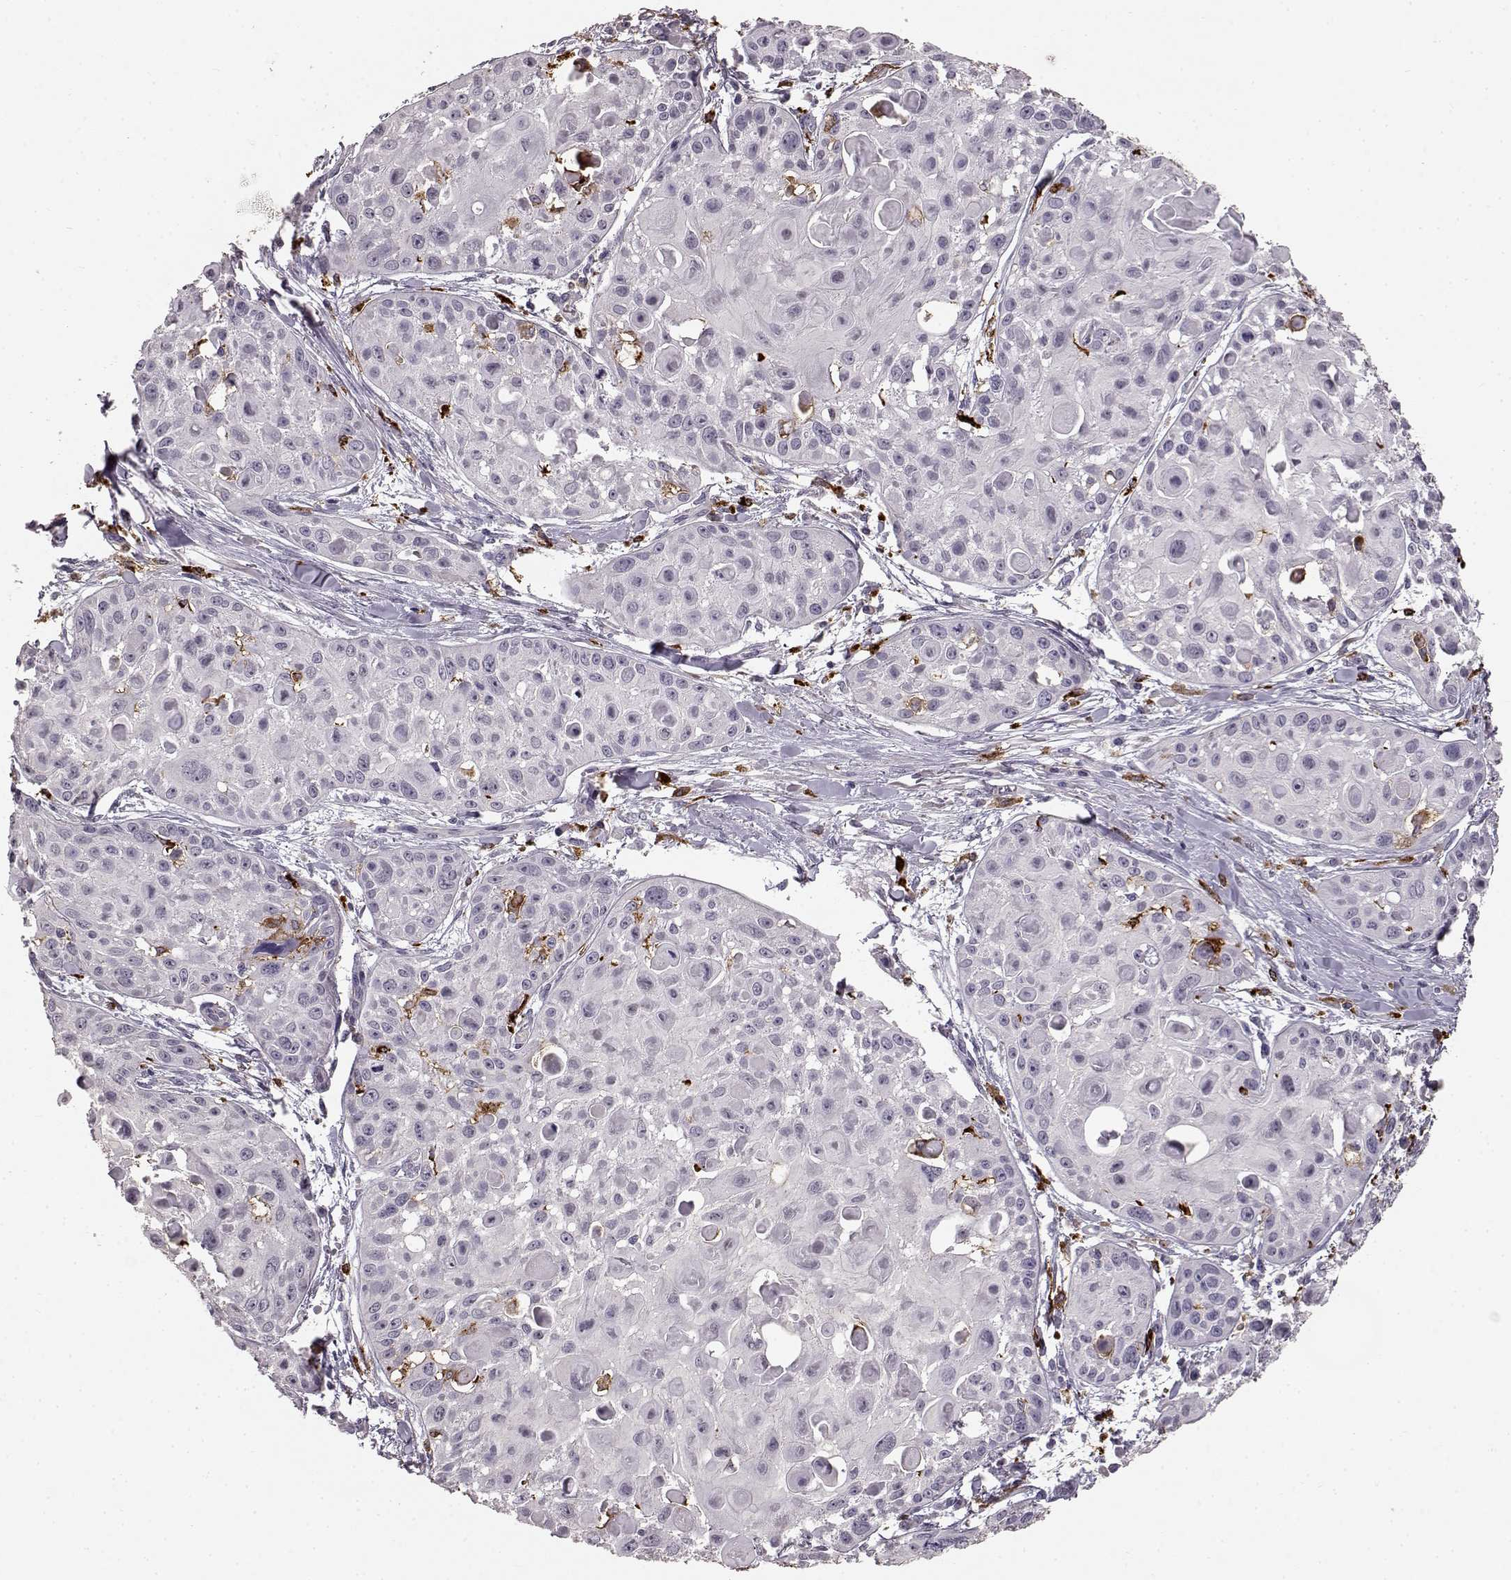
{"staining": {"intensity": "negative", "quantity": "none", "location": "none"}, "tissue": "skin cancer", "cell_type": "Tumor cells", "image_type": "cancer", "snomed": [{"axis": "morphology", "description": "Squamous cell carcinoma, NOS"}, {"axis": "topography", "description": "Skin"}, {"axis": "topography", "description": "Anal"}], "caption": "A high-resolution photomicrograph shows immunohistochemistry (IHC) staining of squamous cell carcinoma (skin), which displays no significant positivity in tumor cells.", "gene": "CCNF", "patient": {"sex": "female", "age": 75}}